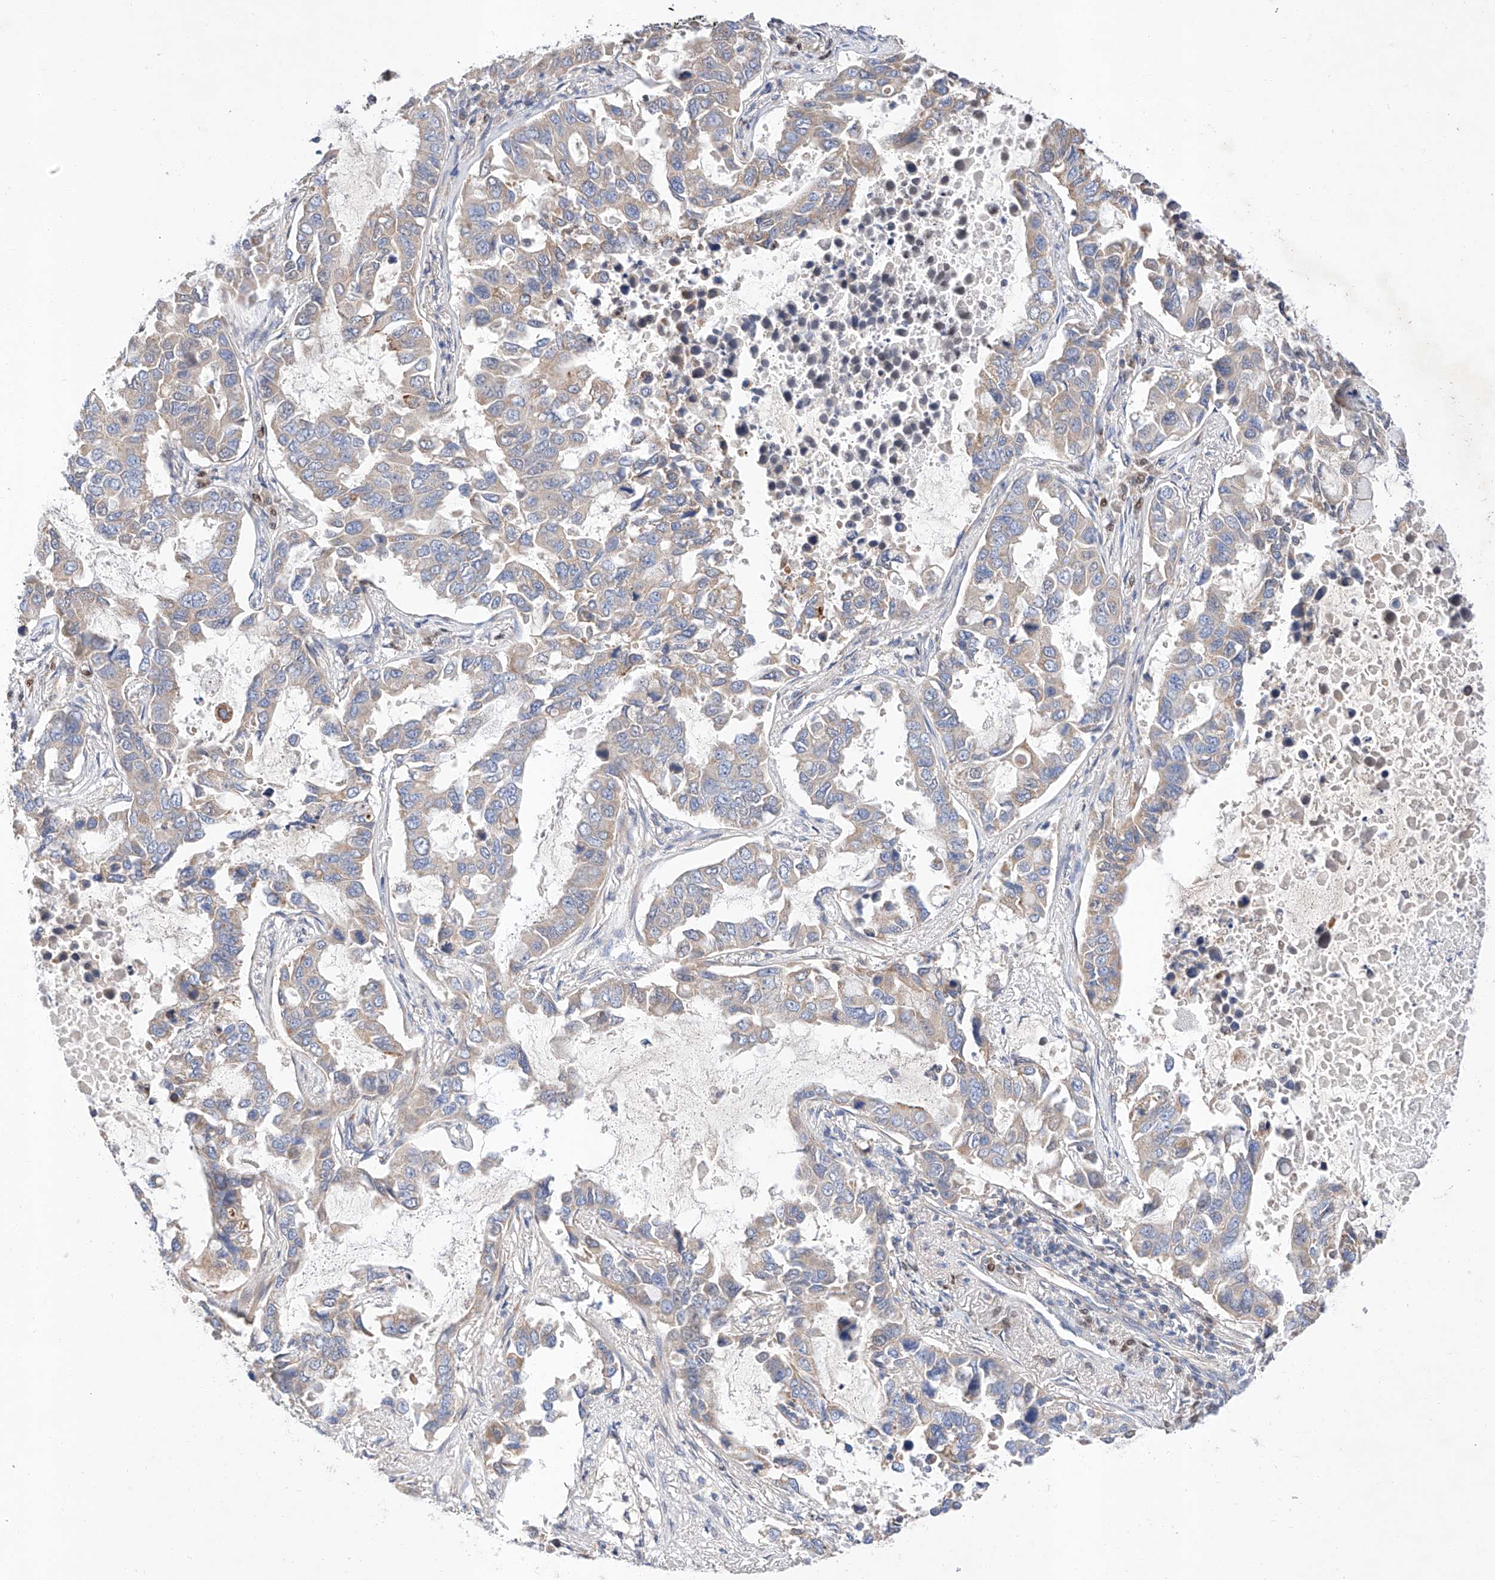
{"staining": {"intensity": "weak", "quantity": "25%-75%", "location": "cytoplasmic/membranous"}, "tissue": "lung cancer", "cell_type": "Tumor cells", "image_type": "cancer", "snomed": [{"axis": "morphology", "description": "Adenocarcinoma, NOS"}, {"axis": "topography", "description": "Lung"}], "caption": "Lung cancer (adenocarcinoma) stained for a protein displays weak cytoplasmic/membranous positivity in tumor cells.", "gene": "C6orf118", "patient": {"sex": "male", "age": 64}}